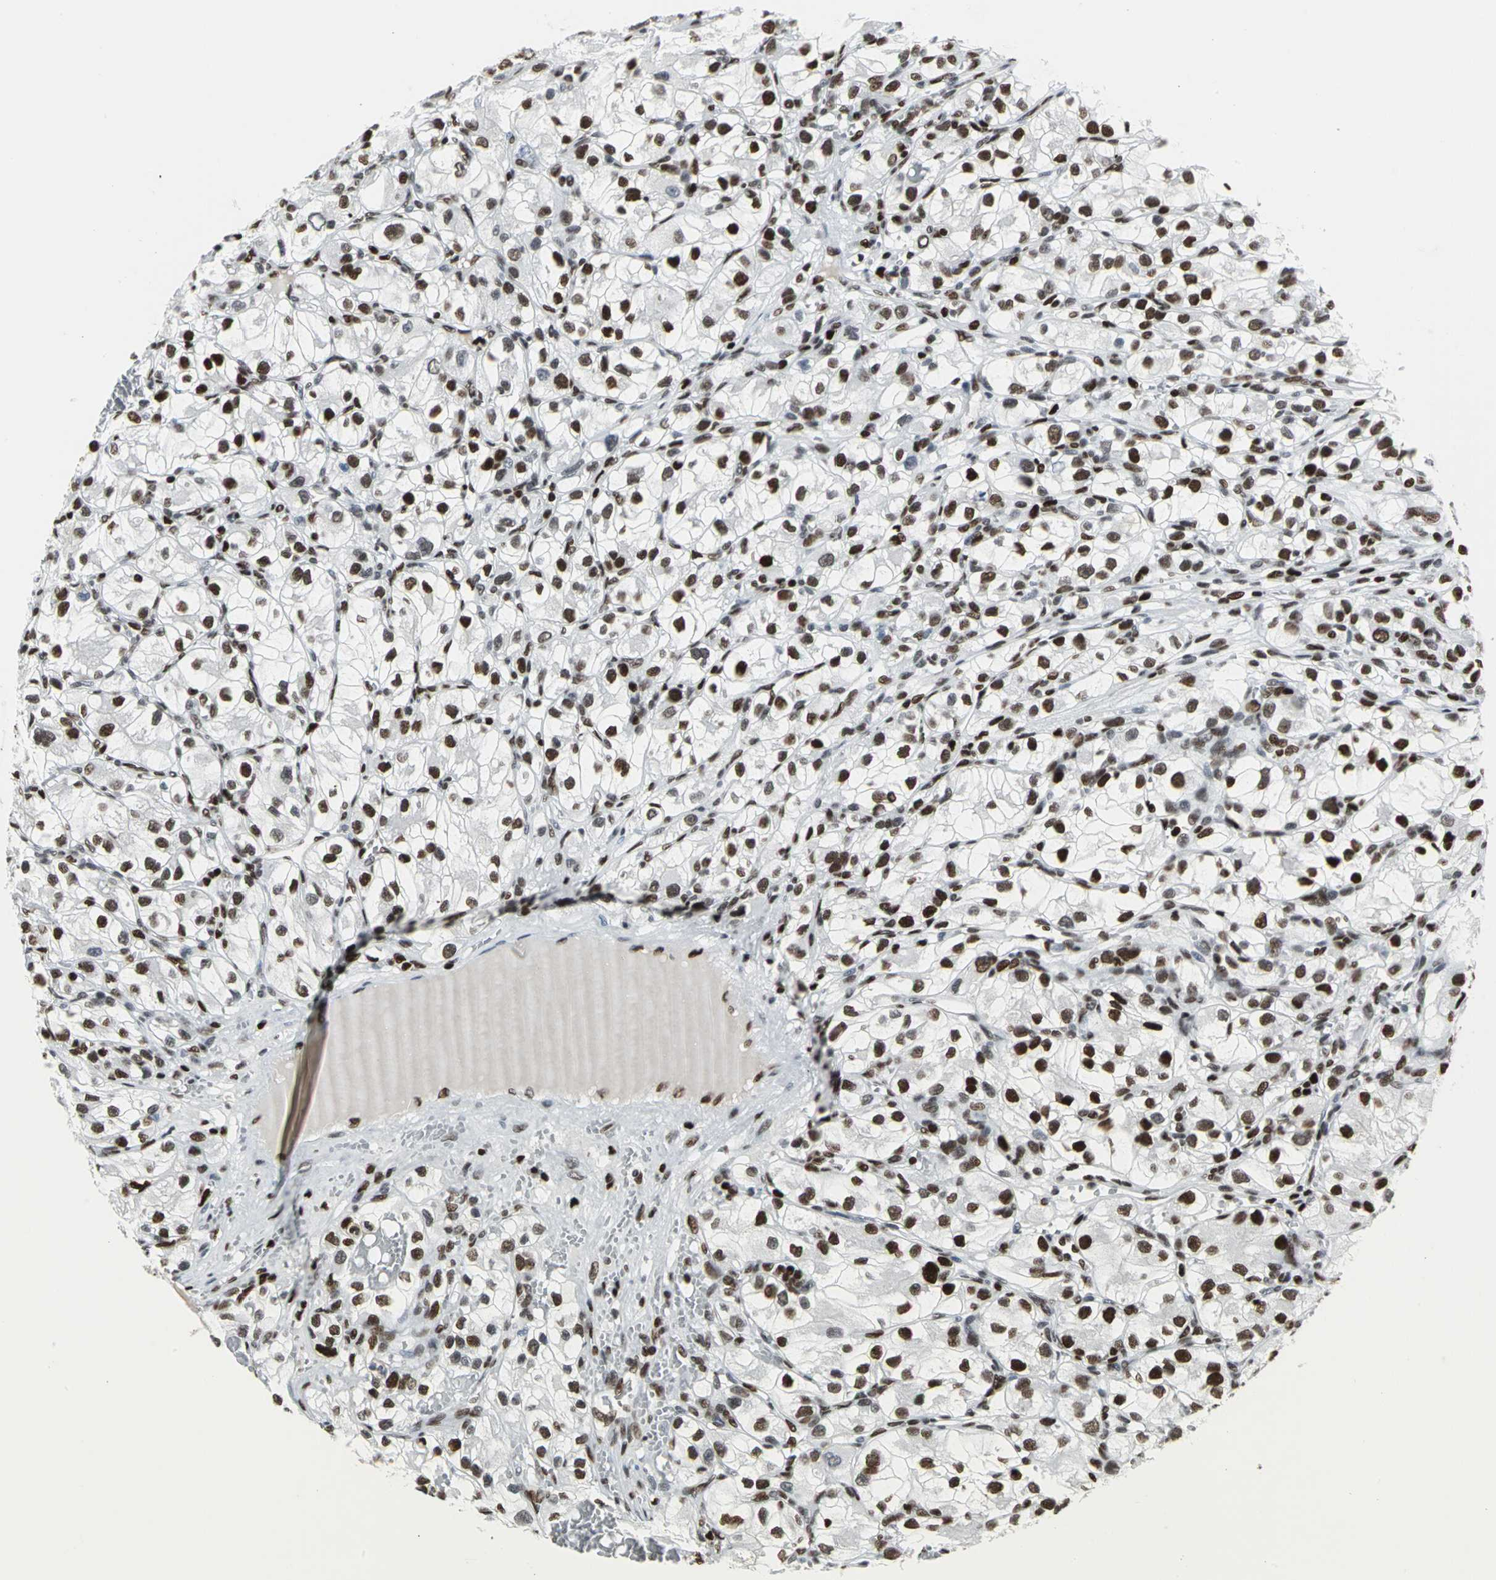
{"staining": {"intensity": "strong", "quantity": ">75%", "location": "nuclear"}, "tissue": "renal cancer", "cell_type": "Tumor cells", "image_type": "cancer", "snomed": [{"axis": "morphology", "description": "Adenocarcinoma, NOS"}, {"axis": "topography", "description": "Kidney"}], "caption": "IHC histopathology image of human renal cancer stained for a protein (brown), which reveals high levels of strong nuclear positivity in approximately >75% of tumor cells.", "gene": "HNRNPD", "patient": {"sex": "female", "age": 57}}